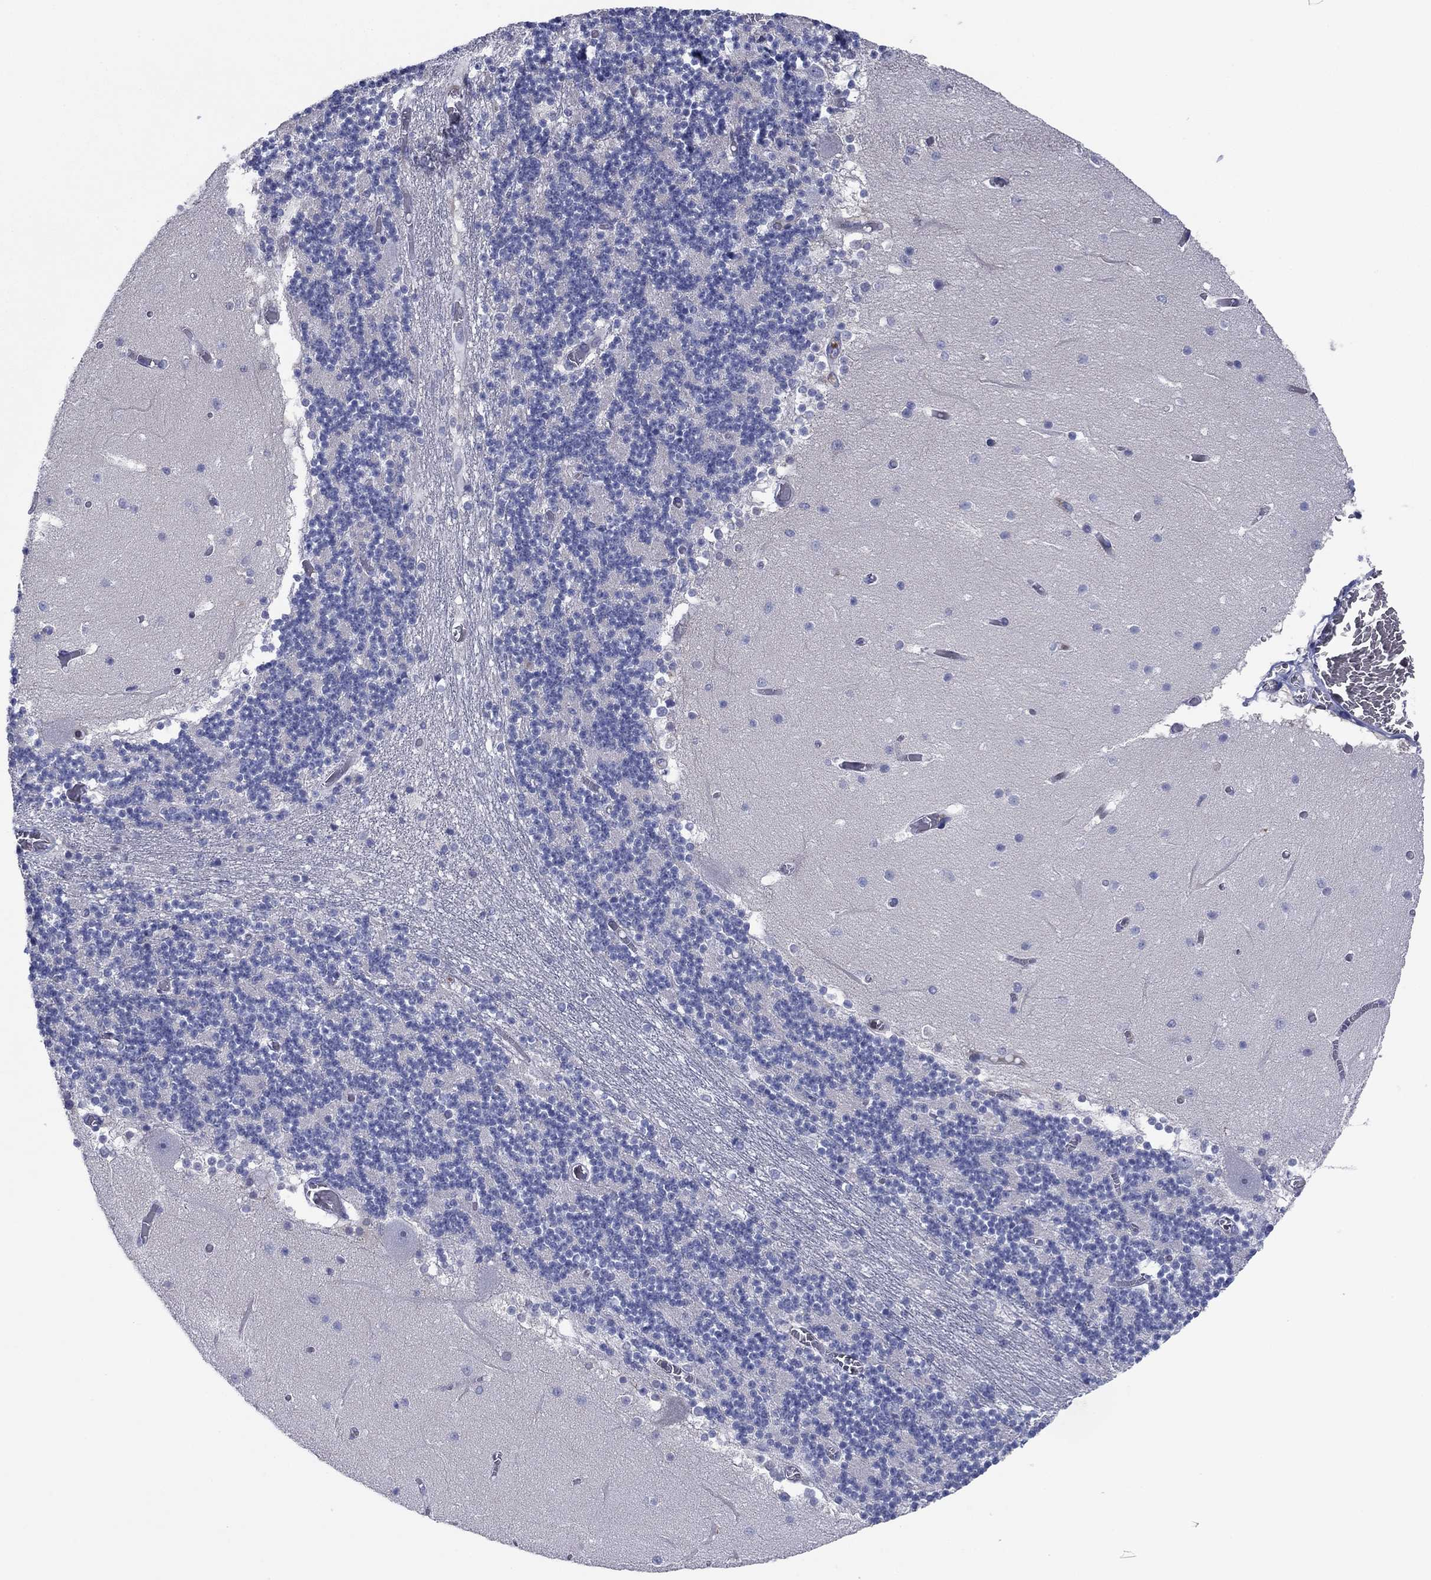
{"staining": {"intensity": "negative", "quantity": "none", "location": "none"}, "tissue": "cerebellum", "cell_type": "Cells in granular layer", "image_type": "normal", "snomed": [{"axis": "morphology", "description": "Normal tissue, NOS"}, {"axis": "topography", "description": "Cerebellum"}], "caption": "DAB immunohistochemical staining of unremarkable cerebellum demonstrates no significant positivity in cells in granular layer. (Brightfield microscopy of DAB immunohistochemistry (IHC) at high magnification).", "gene": "PVR", "patient": {"sex": "female", "age": 28}}